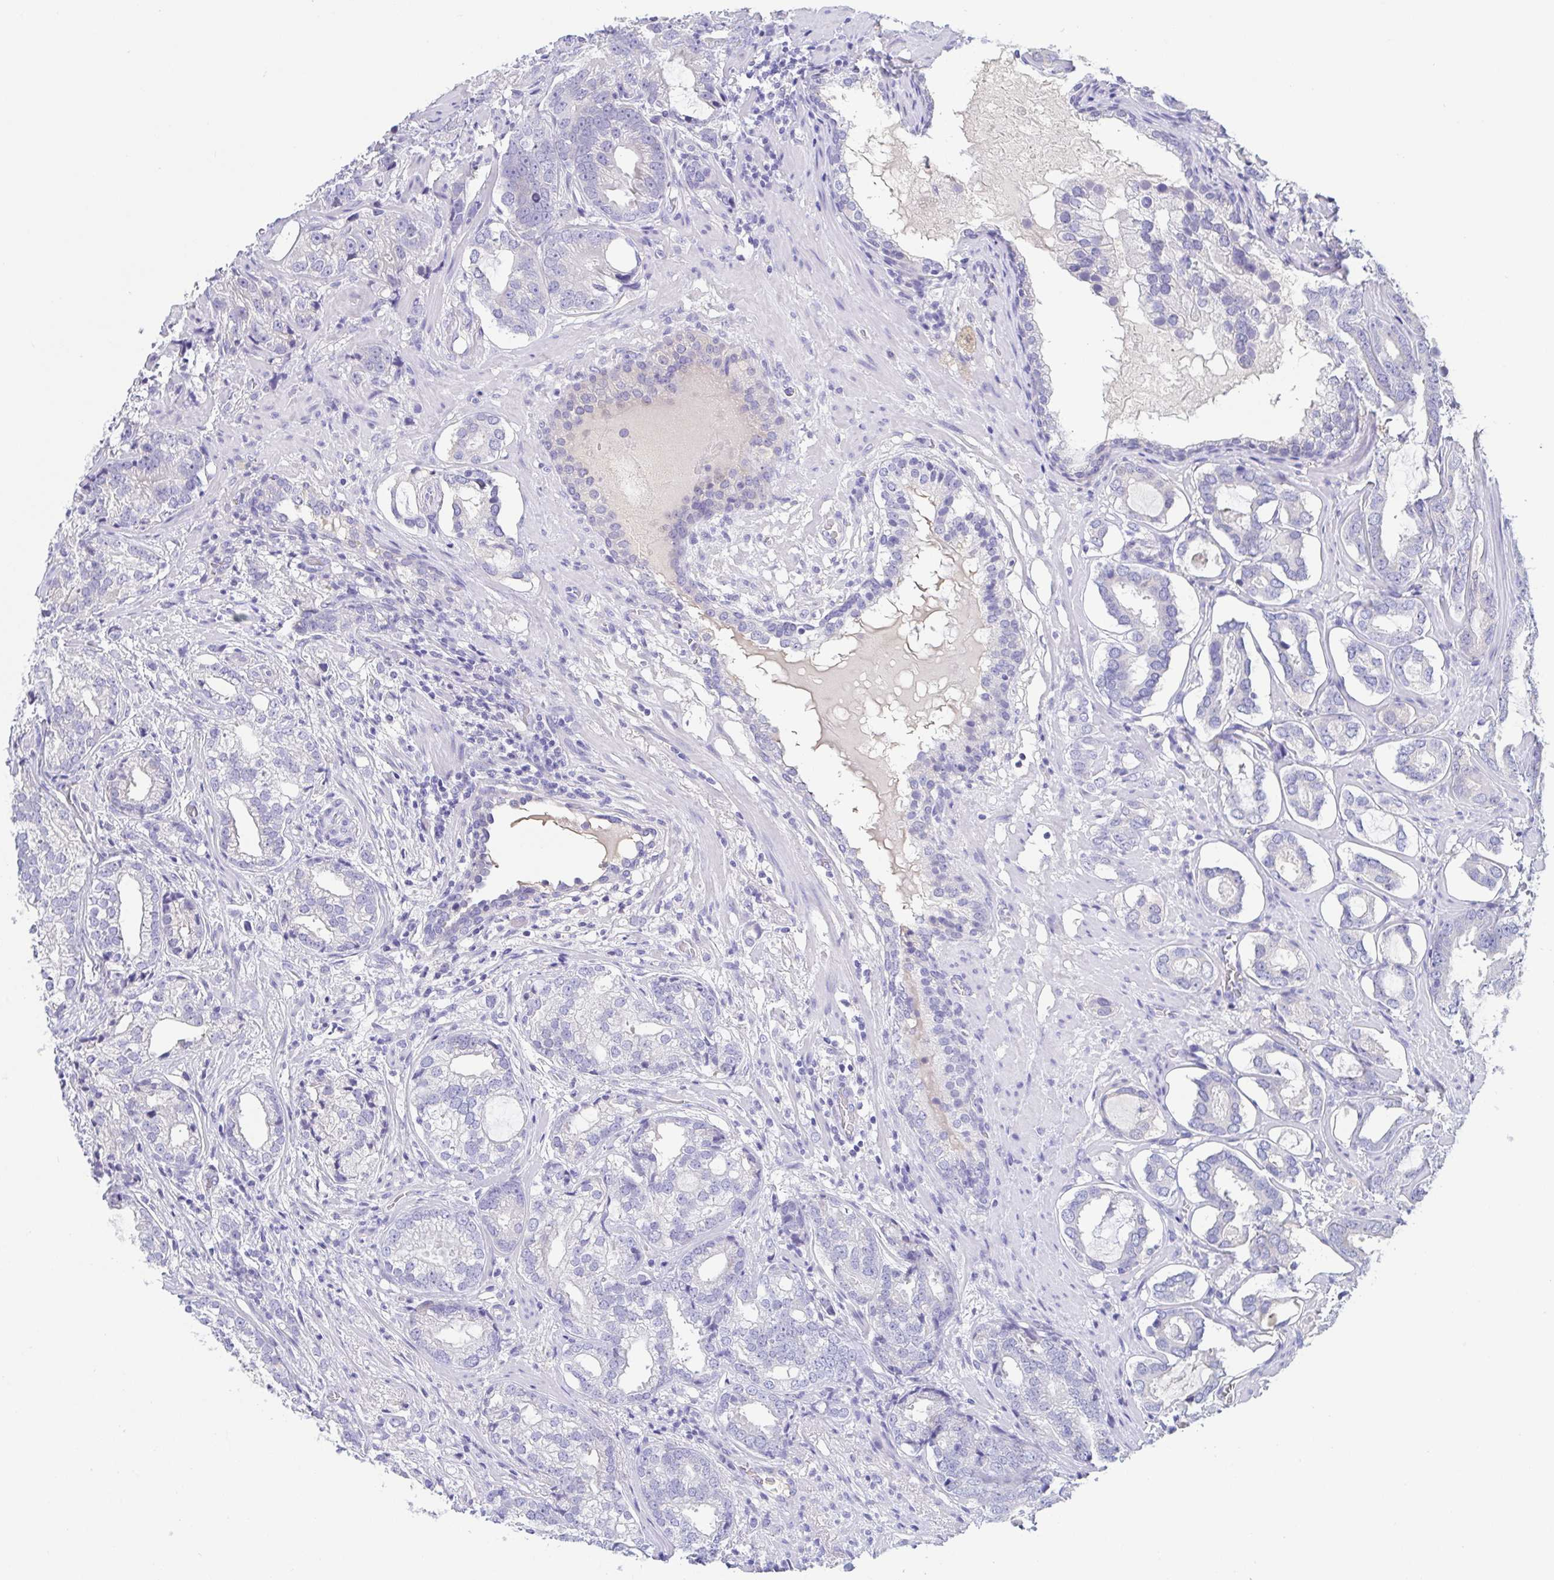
{"staining": {"intensity": "negative", "quantity": "none", "location": "none"}, "tissue": "prostate cancer", "cell_type": "Tumor cells", "image_type": "cancer", "snomed": [{"axis": "morphology", "description": "Adenocarcinoma, High grade"}, {"axis": "topography", "description": "Prostate"}], "caption": "Tumor cells show no significant staining in prostate cancer (adenocarcinoma (high-grade)).", "gene": "TREH", "patient": {"sex": "male", "age": 75}}